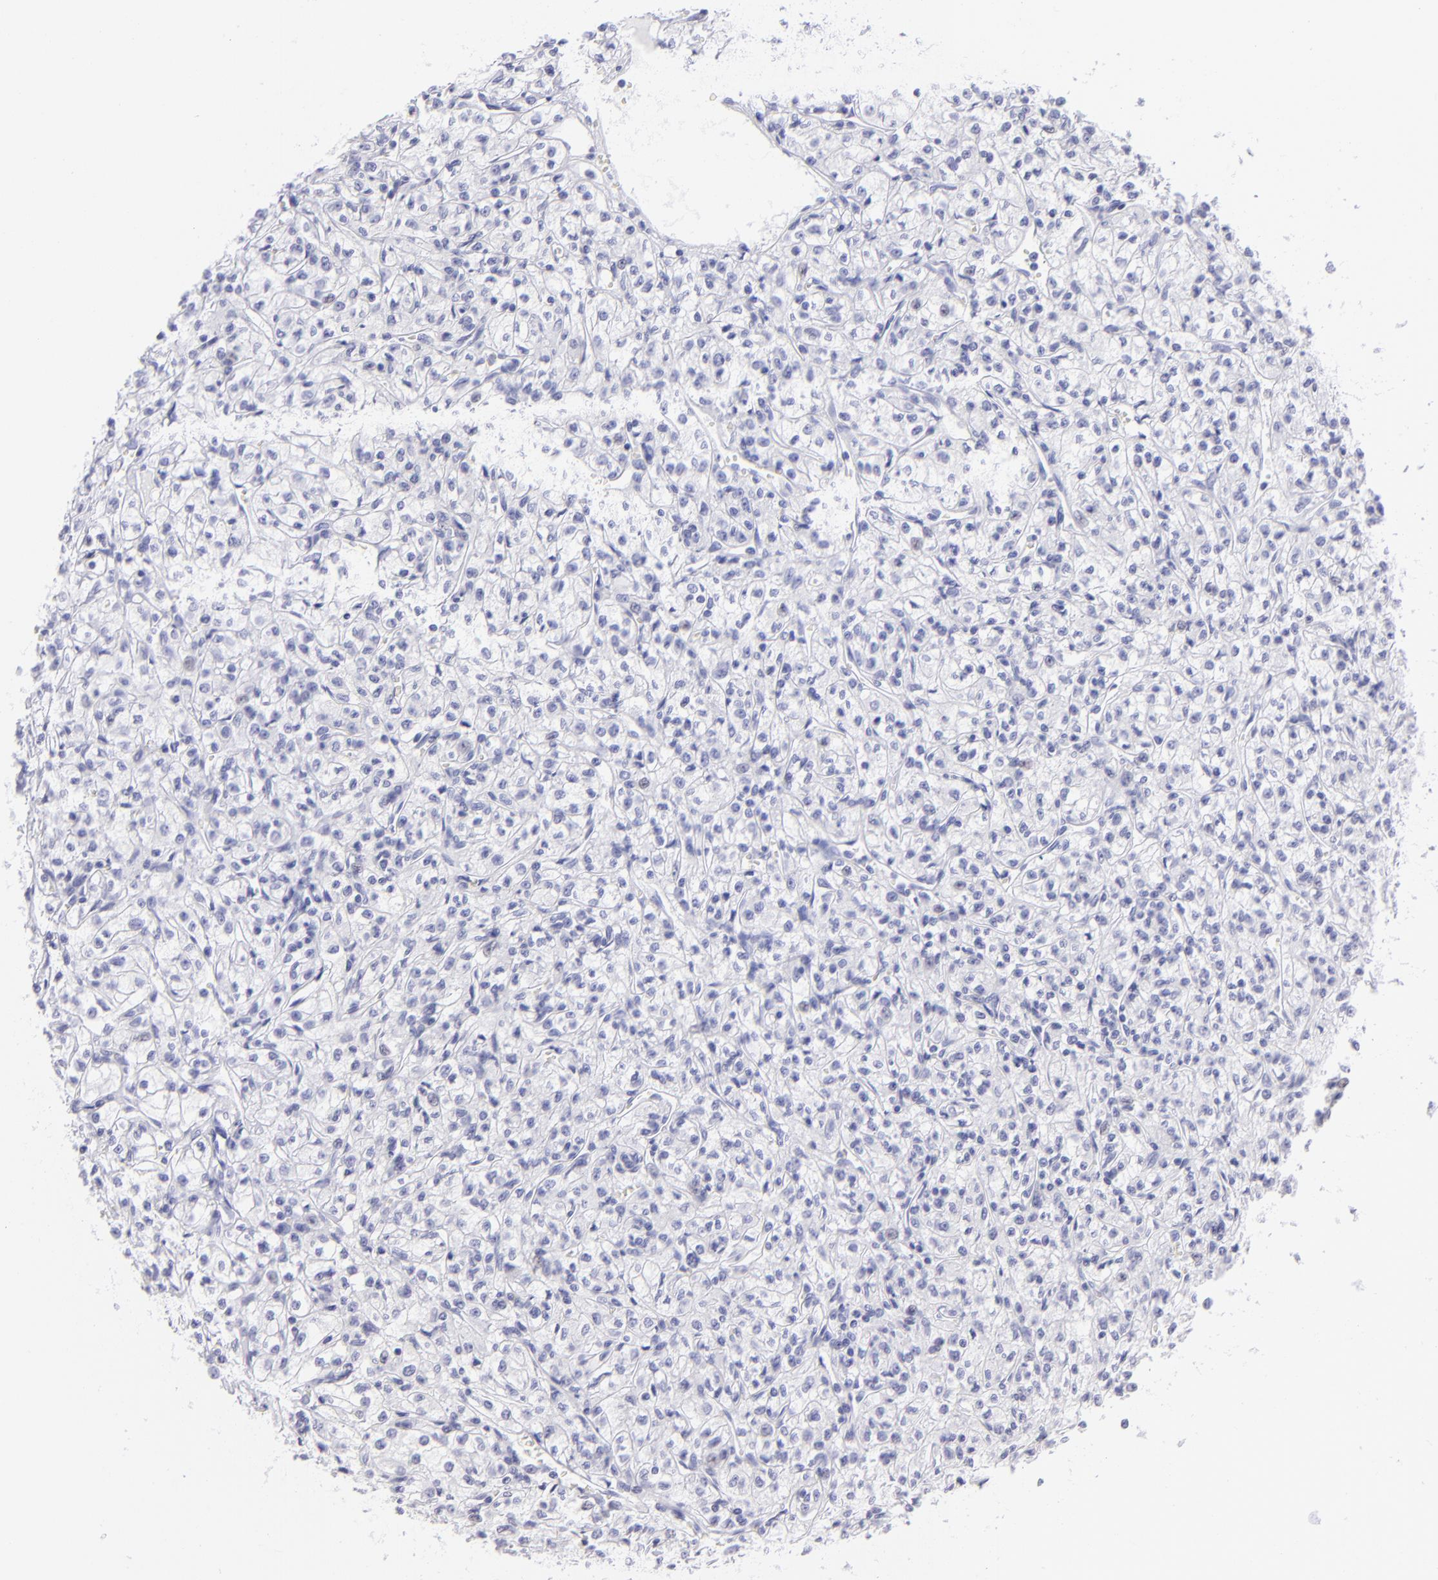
{"staining": {"intensity": "negative", "quantity": "none", "location": "none"}, "tissue": "renal cancer", "cell_type": "Tumor cells", "image_type": "cancer", "snomed": [{"axis": "morphology", "description": "Adenocarcinoma, NOS"}, {"axis": "topography", "description": "Kidney"}], "caption": "A histopathology image of human adenocarcinoma (renal) is negative for staining in tumor cells.", "gene": "SLC1A3", "patient": {"sex": "male", "age": 61}}